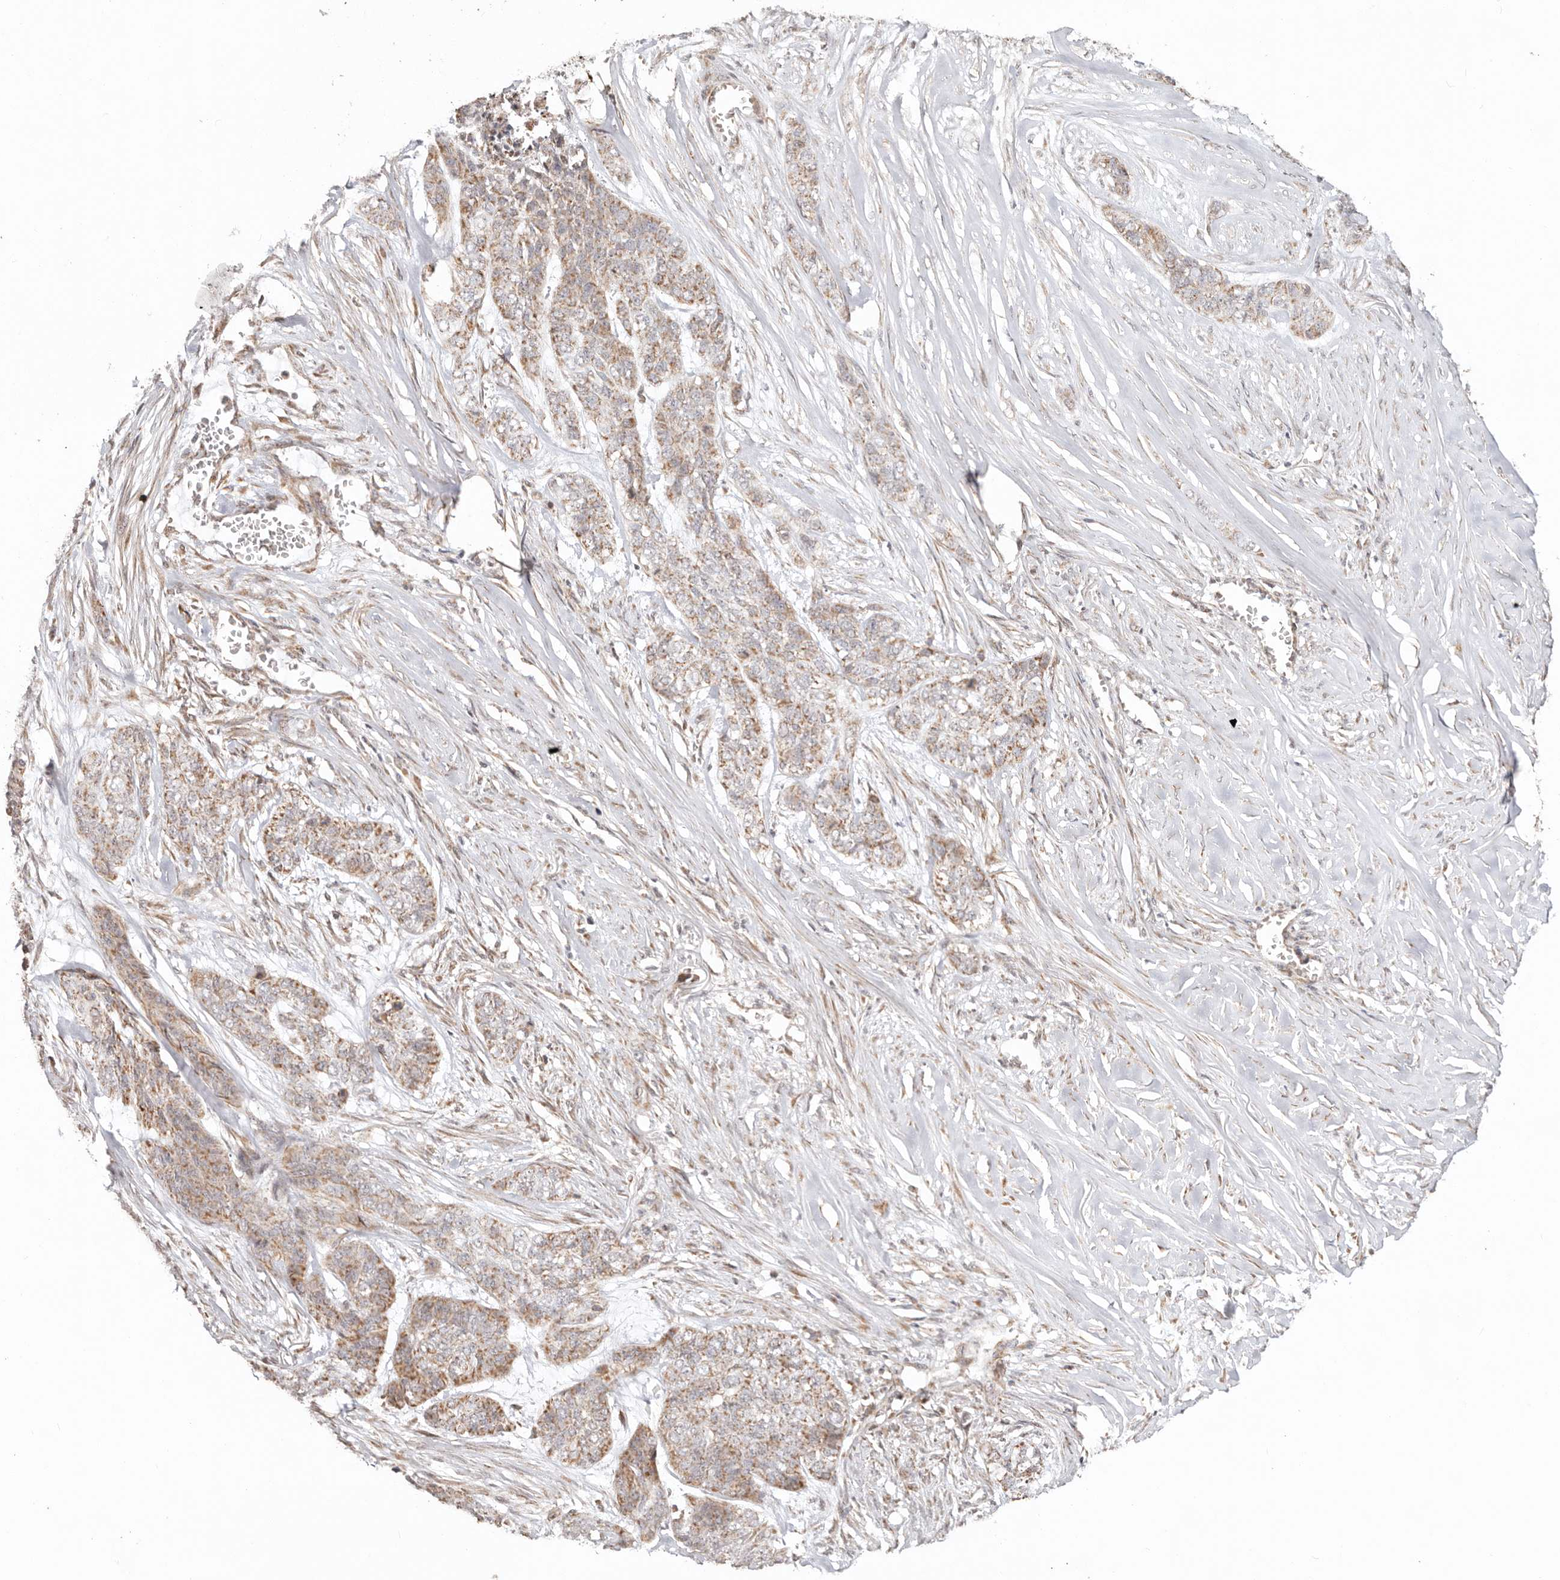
{"staining": {"intensity": "moderate", "quantity": ">75%", "location": "cytoplasmic/membranous"}, "tissue": "skin cancer", "cell_type": "Tumor cells", "image_type": "cancer", "snomed": [{"axis": "morphology", "description": "Basal cell carcinoma"}, {"axis": "topography", "description": "Skin"}], "caption": "Protein analysis of basal cell carcinoma (skin) tissue shows moderate cytoplasmic/membranous staining in about >75% of tumor cells. Nuclei are stained in blue.", "gene": "NDUFB11", "patient": {"sex": "female", "age": 64}}